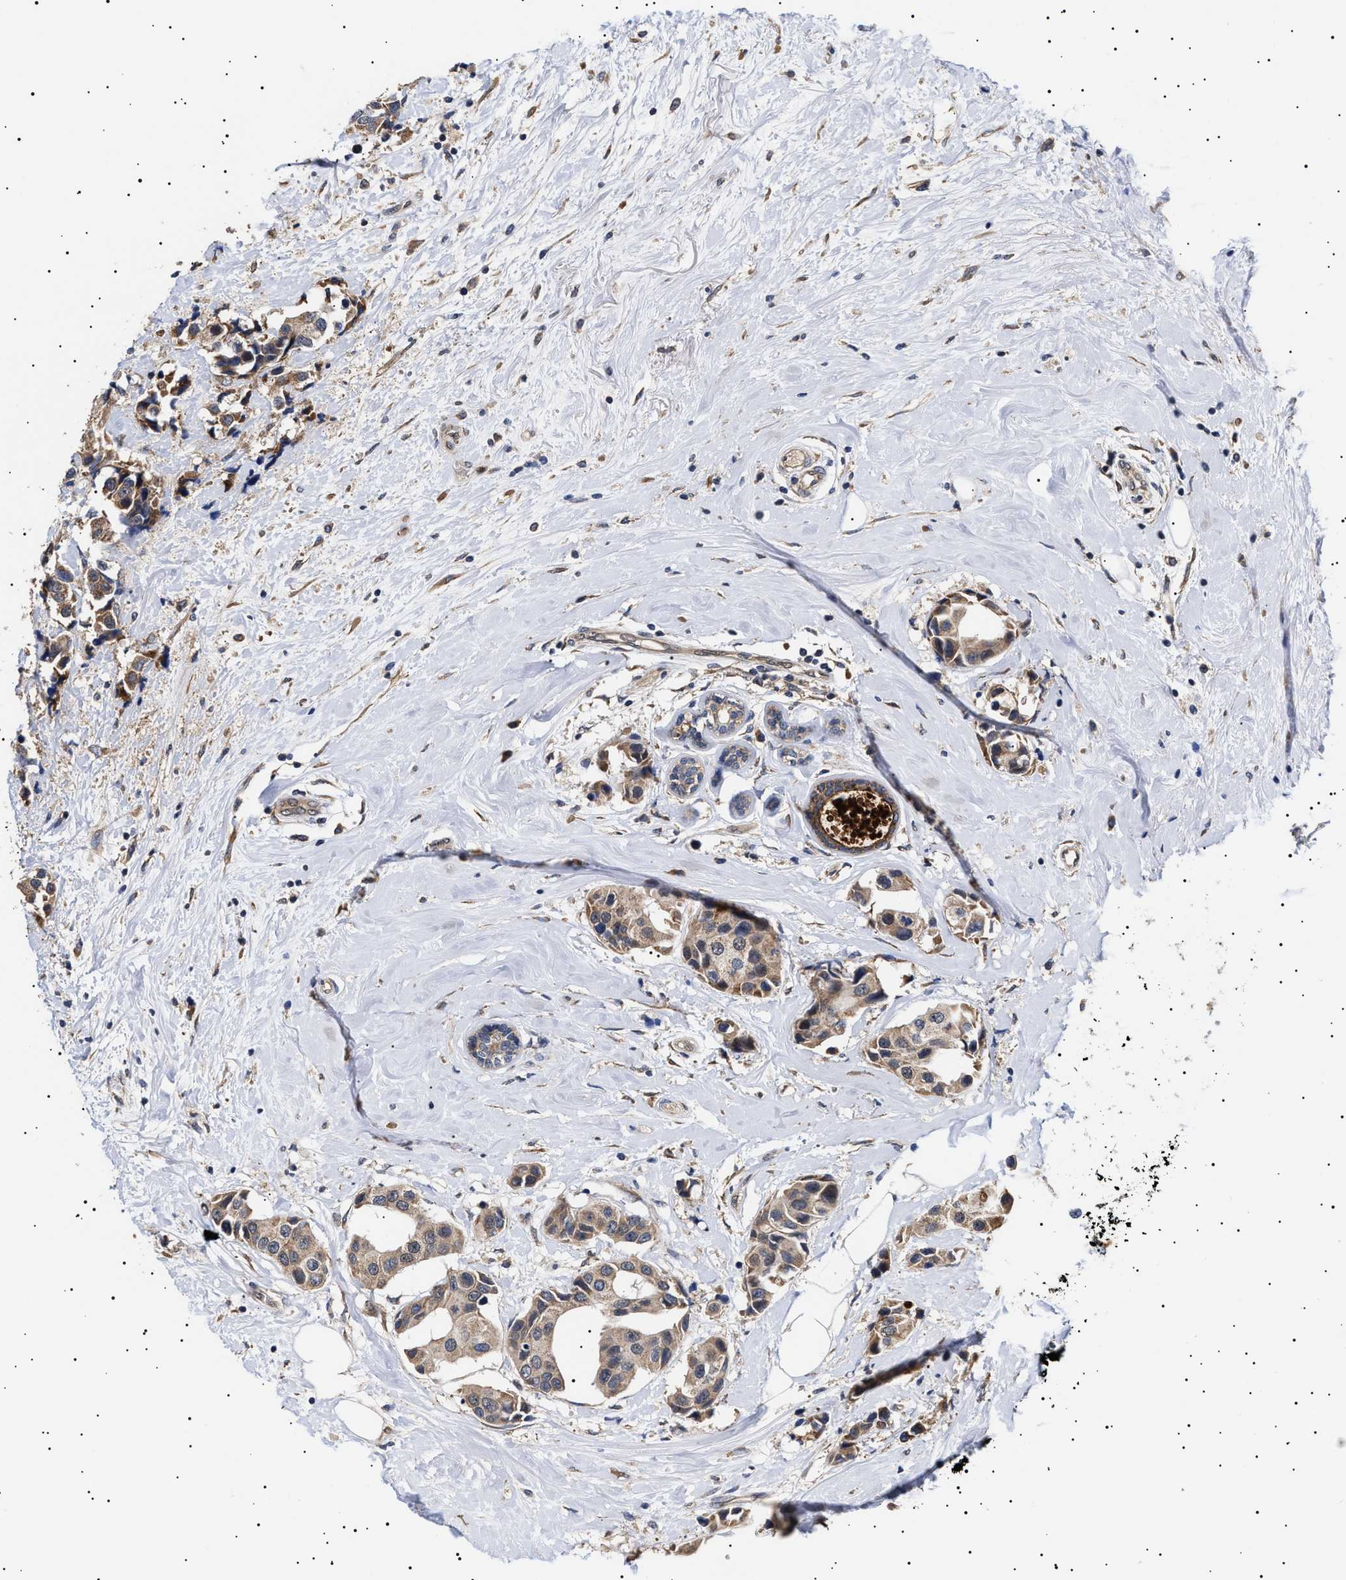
{"staining": {"intensity": "weak", "quantity": ">75%", "location": "cytoplasmic/membranous"}, "tissue": "breast cancer", "cell_type": "Tumor cells", "image_type": "cancer", "snomed": [{"axis": "morphology", "description": "Normal tissue, NOS"}, {"axis": "morphology", "description": "Duct carcinoma"}, {"axis": "topography", "description": "Breast"}], "caption": "Infiltrating ductal carcinoma (breast) stained for a protein displays weak cytoplasmic/membranous positivity in tumor cells.", "gene": "KRBA1", "patient": {"sex": "female", "age": 39}}